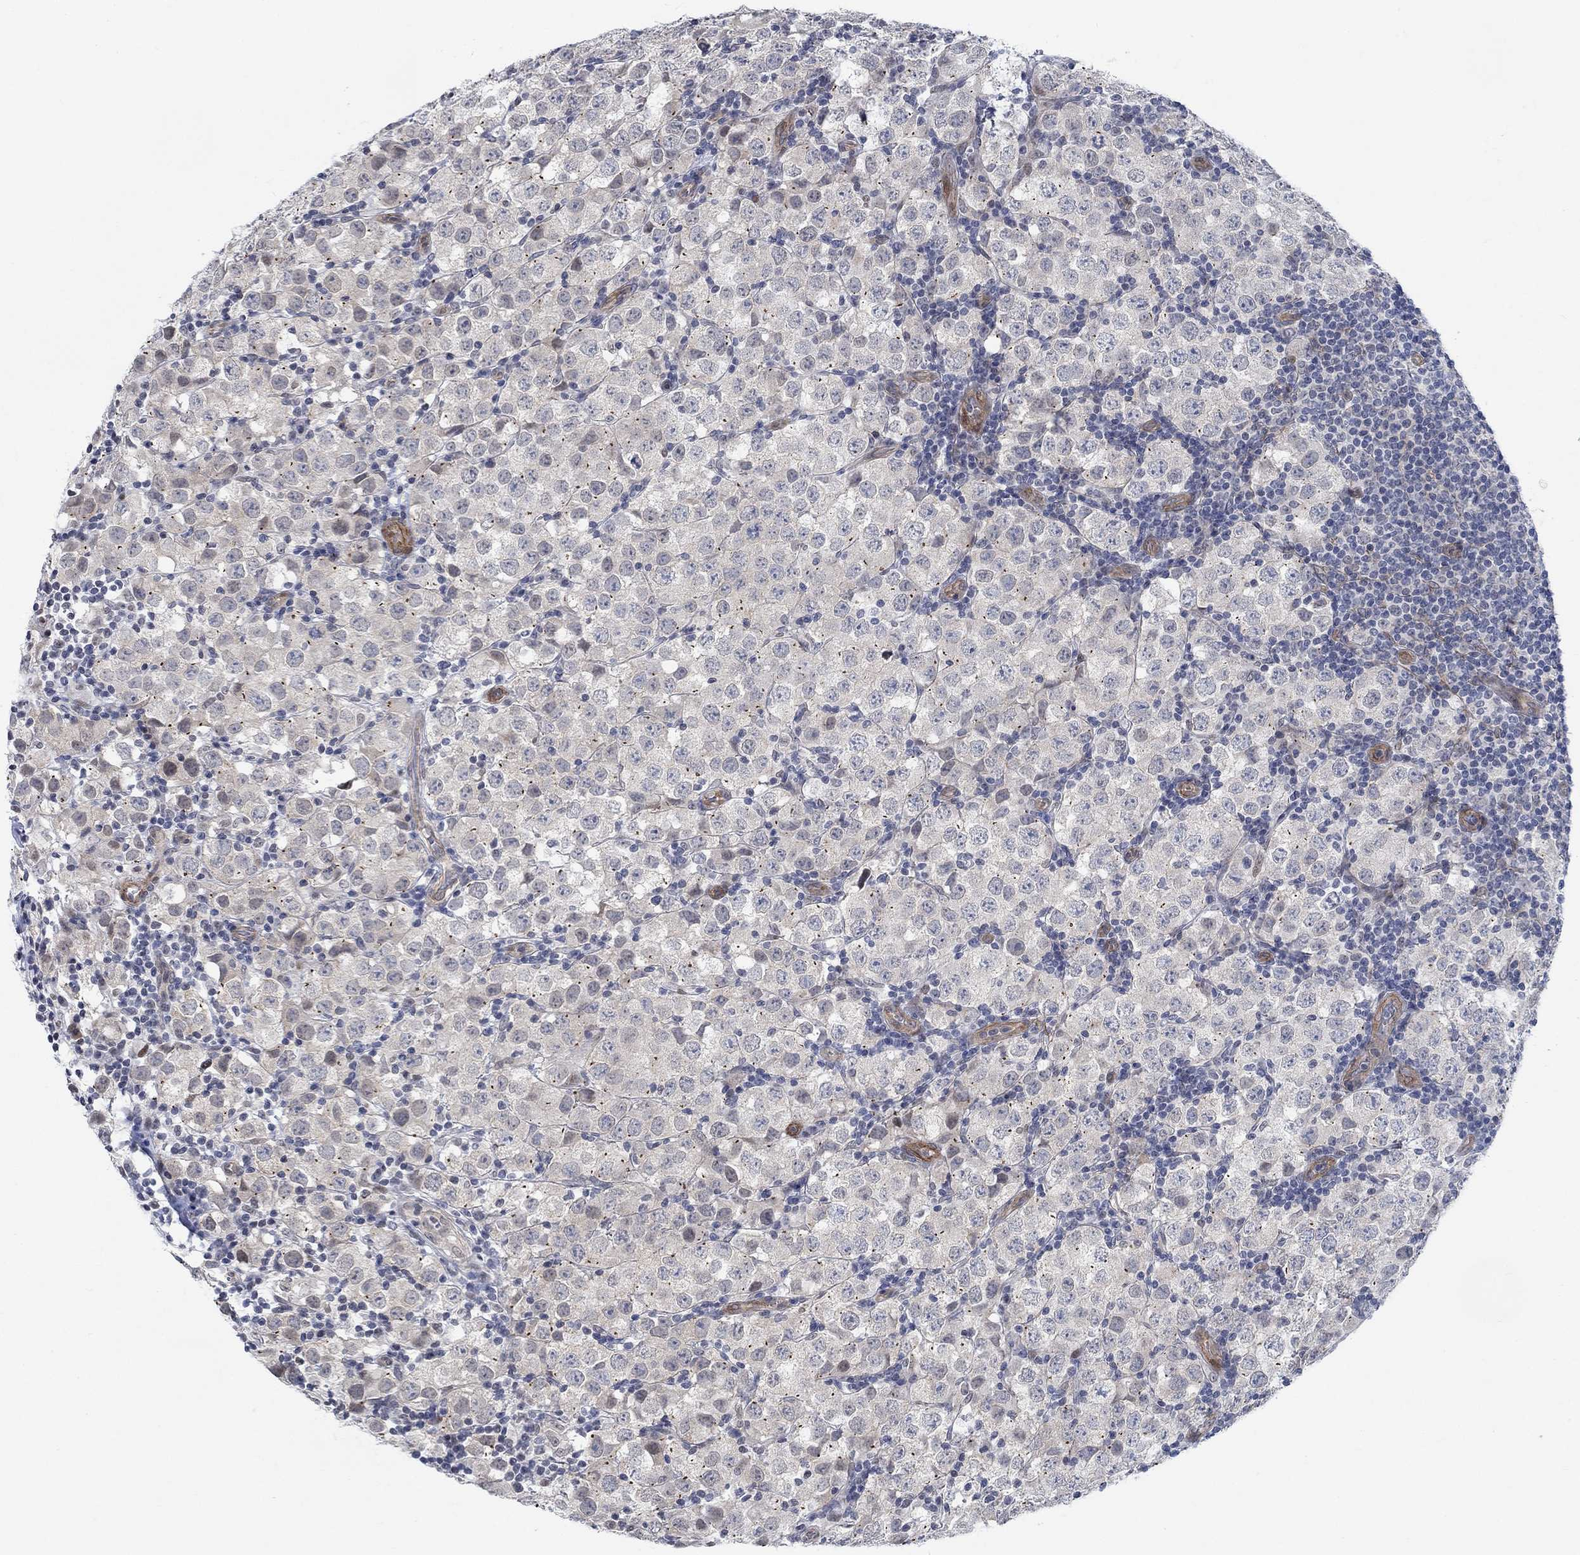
{"staining": {"intensity": "weak", "quantity": "25%-75%", "location": "cytoplasmic/membranous"}, "tissue": "testis cancer", "cell_type": "Tumor cells", "image_type": "cancer", "snomed": [{"axis": "morphology", "description": "Seminoma, NOS"}, {"axis": "topography", "description": "Testis"}], "caption": "IHC staining of testis cancer (seminoma), which shows low levels of weak cytoplasmic/membranous expression in approximately 25%-75% of tumor cells indicating weak cytoplasmic/membranous protein positivity. The staining was performed using DAB (brown) for protein detection and nuclei were counterstained in hematoxylin (blue).", "gene": "KCNH8", "patient": {"sex": "male", "age": 34}}